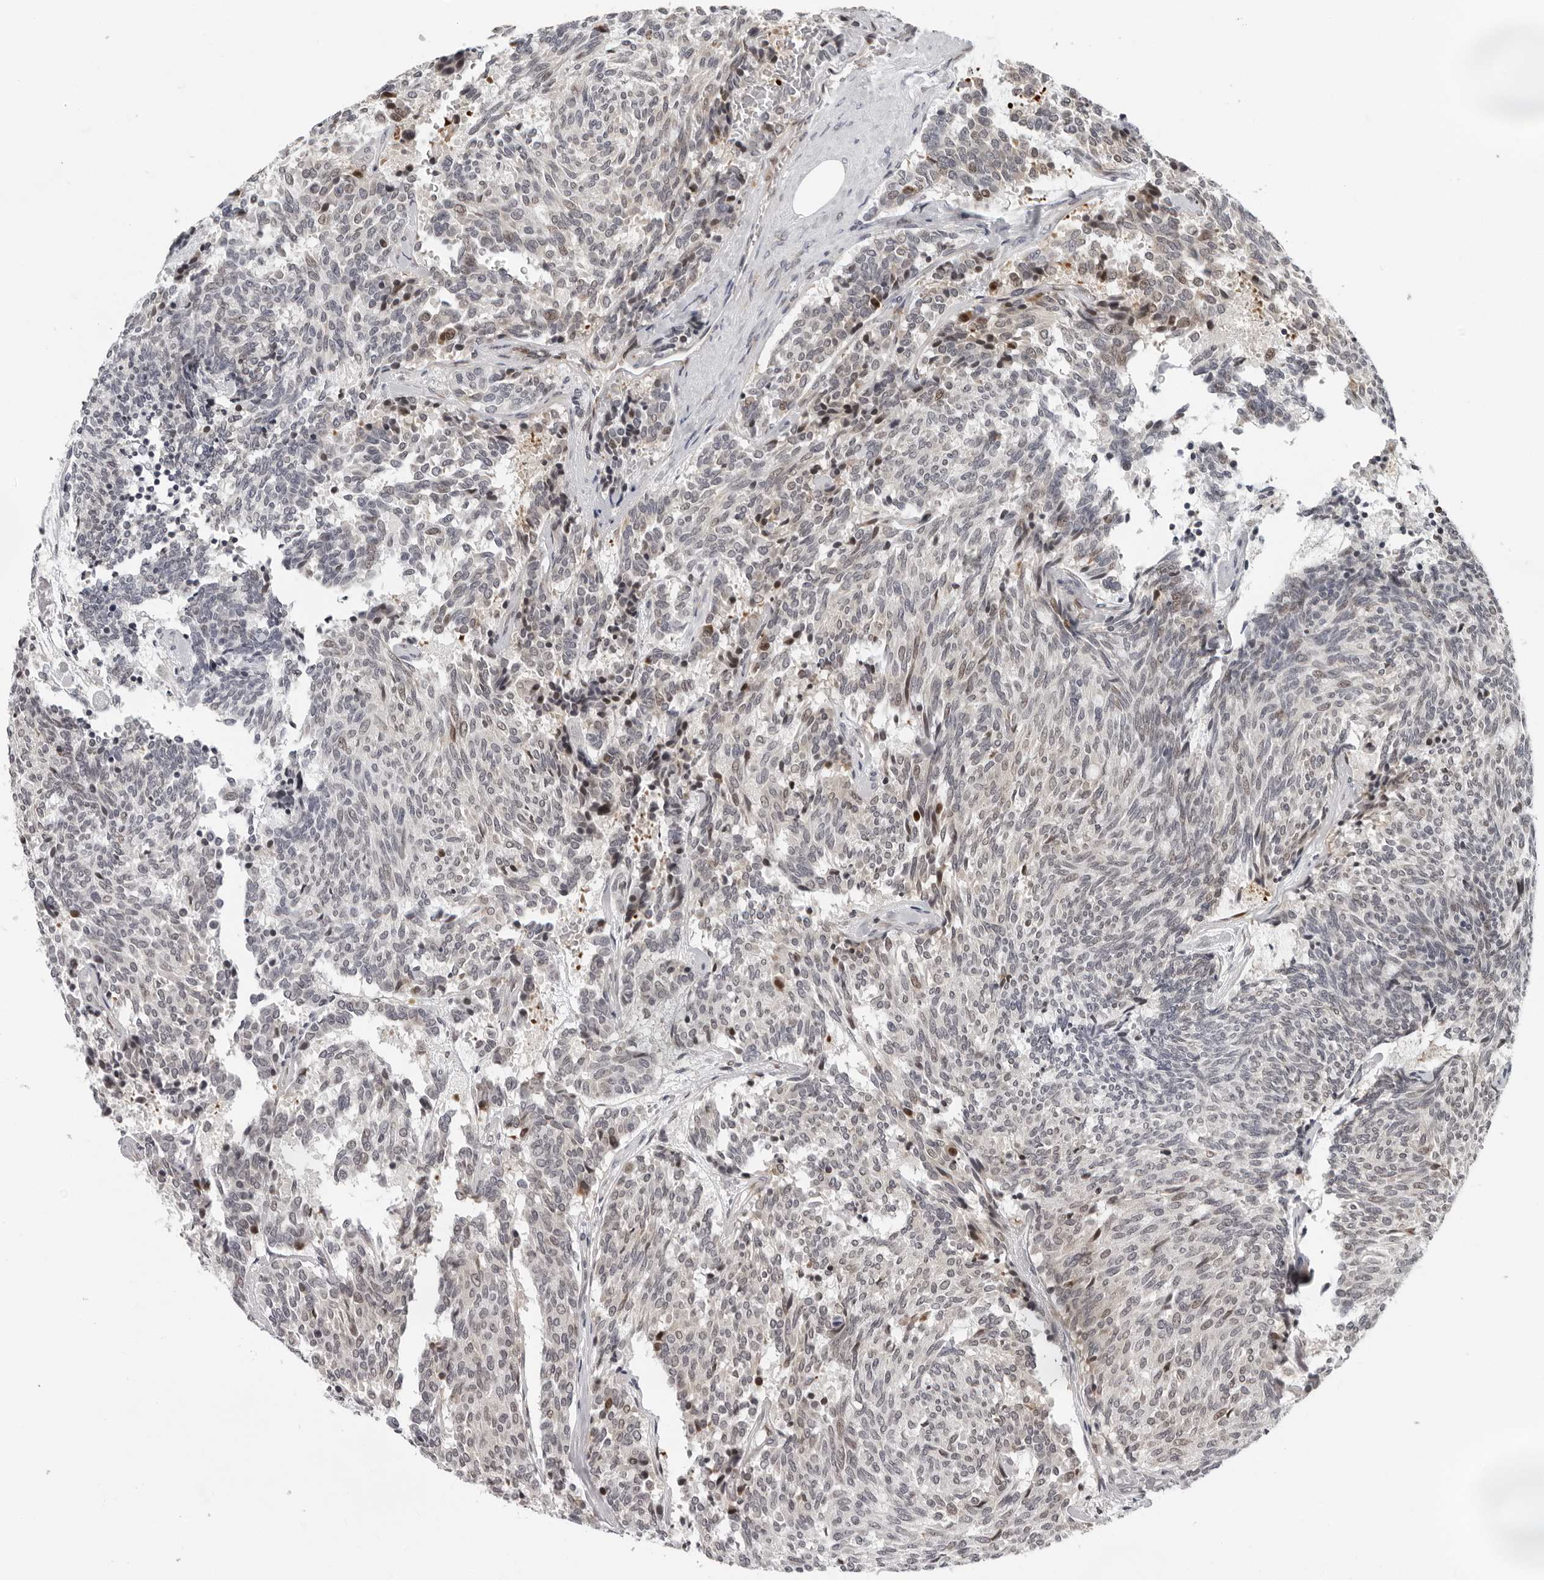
{"staining": {"intensity": "weak", "quantity": "<25%", "location": "cytoplasmic/membranous,nuclear"}, "tissue": "carcinoid", "cell_type": "Tumor cells", "image_type": "cancer", "snomed": [{"axis": "morphology", "description": "Carcinoid, malignant, NOS"}, {"axis": "topography", "description": "Pancreas"}], "caption": "IHC histopathology image of carcinoid (malignant) stained for a protein (brown), which exhibits no positivity in tumor cells.", "gene": "PIP4K2C", "patient": {"sex": "female", "age": 54}}